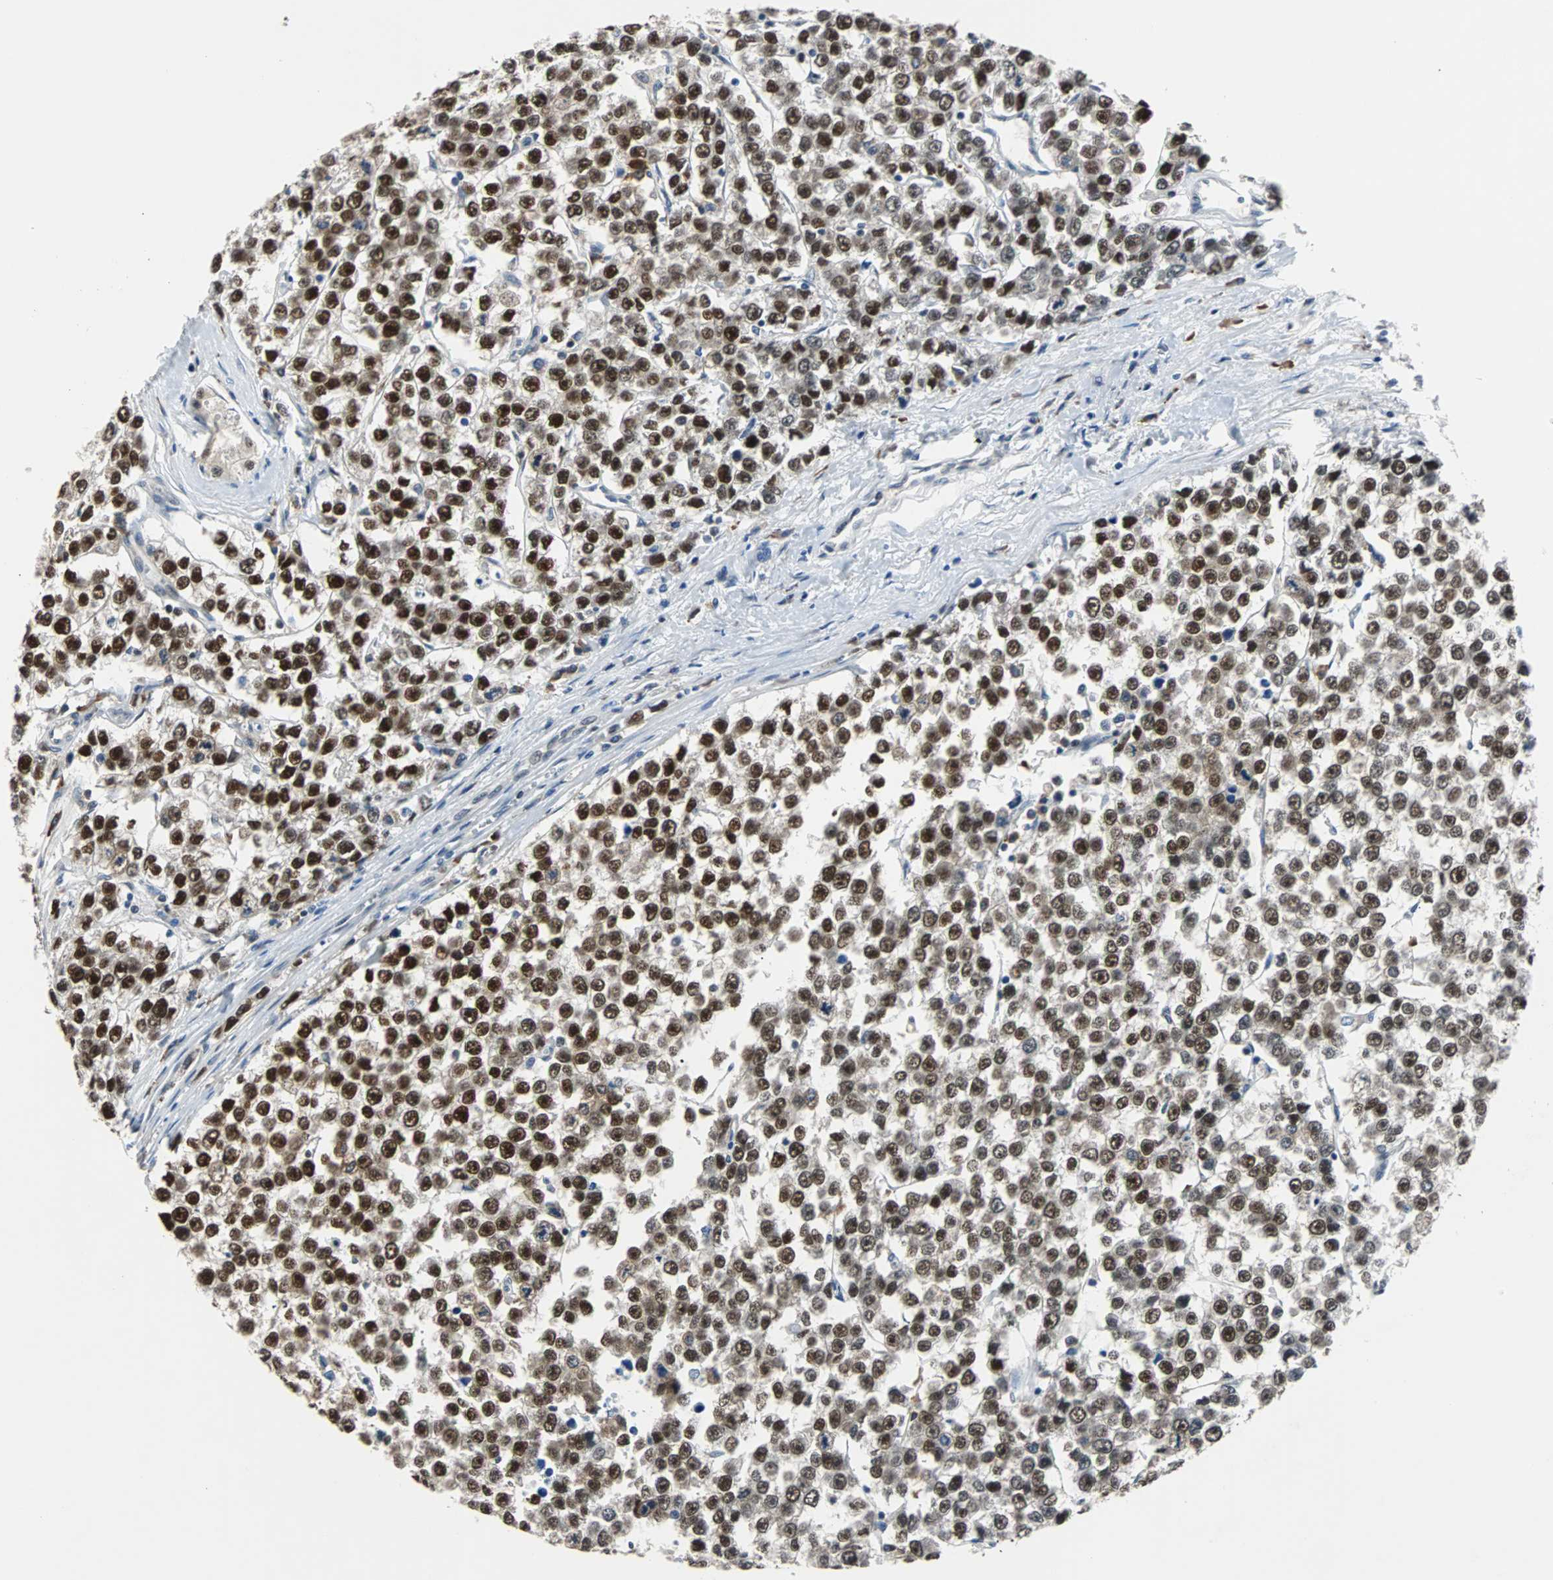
{"staining": {"intensity": "strong", "quantity": ">75%", "location": "nuclear"}, "tissue": "testis cancer", "cell_type": "Tumor cells", "image_type": "cancer", "snomed": [{"axis": "morphology", "description": "Seminoma, NOS"}, {"axis": "morphology", "description": "Carcinoma, Embryonal, NOS"}, {"axis": "topography", "description": "Testis"}], "caption": "A brown stain labels strong nuclear positivity of a protein in testis cancer tumor cells. (DAB (3,3'-diaminobenzidine) IHC, brown staining for protein, blue staining for nuclei).", "gene": "USP28", "patient": {"sex": "male", "age": 52}}